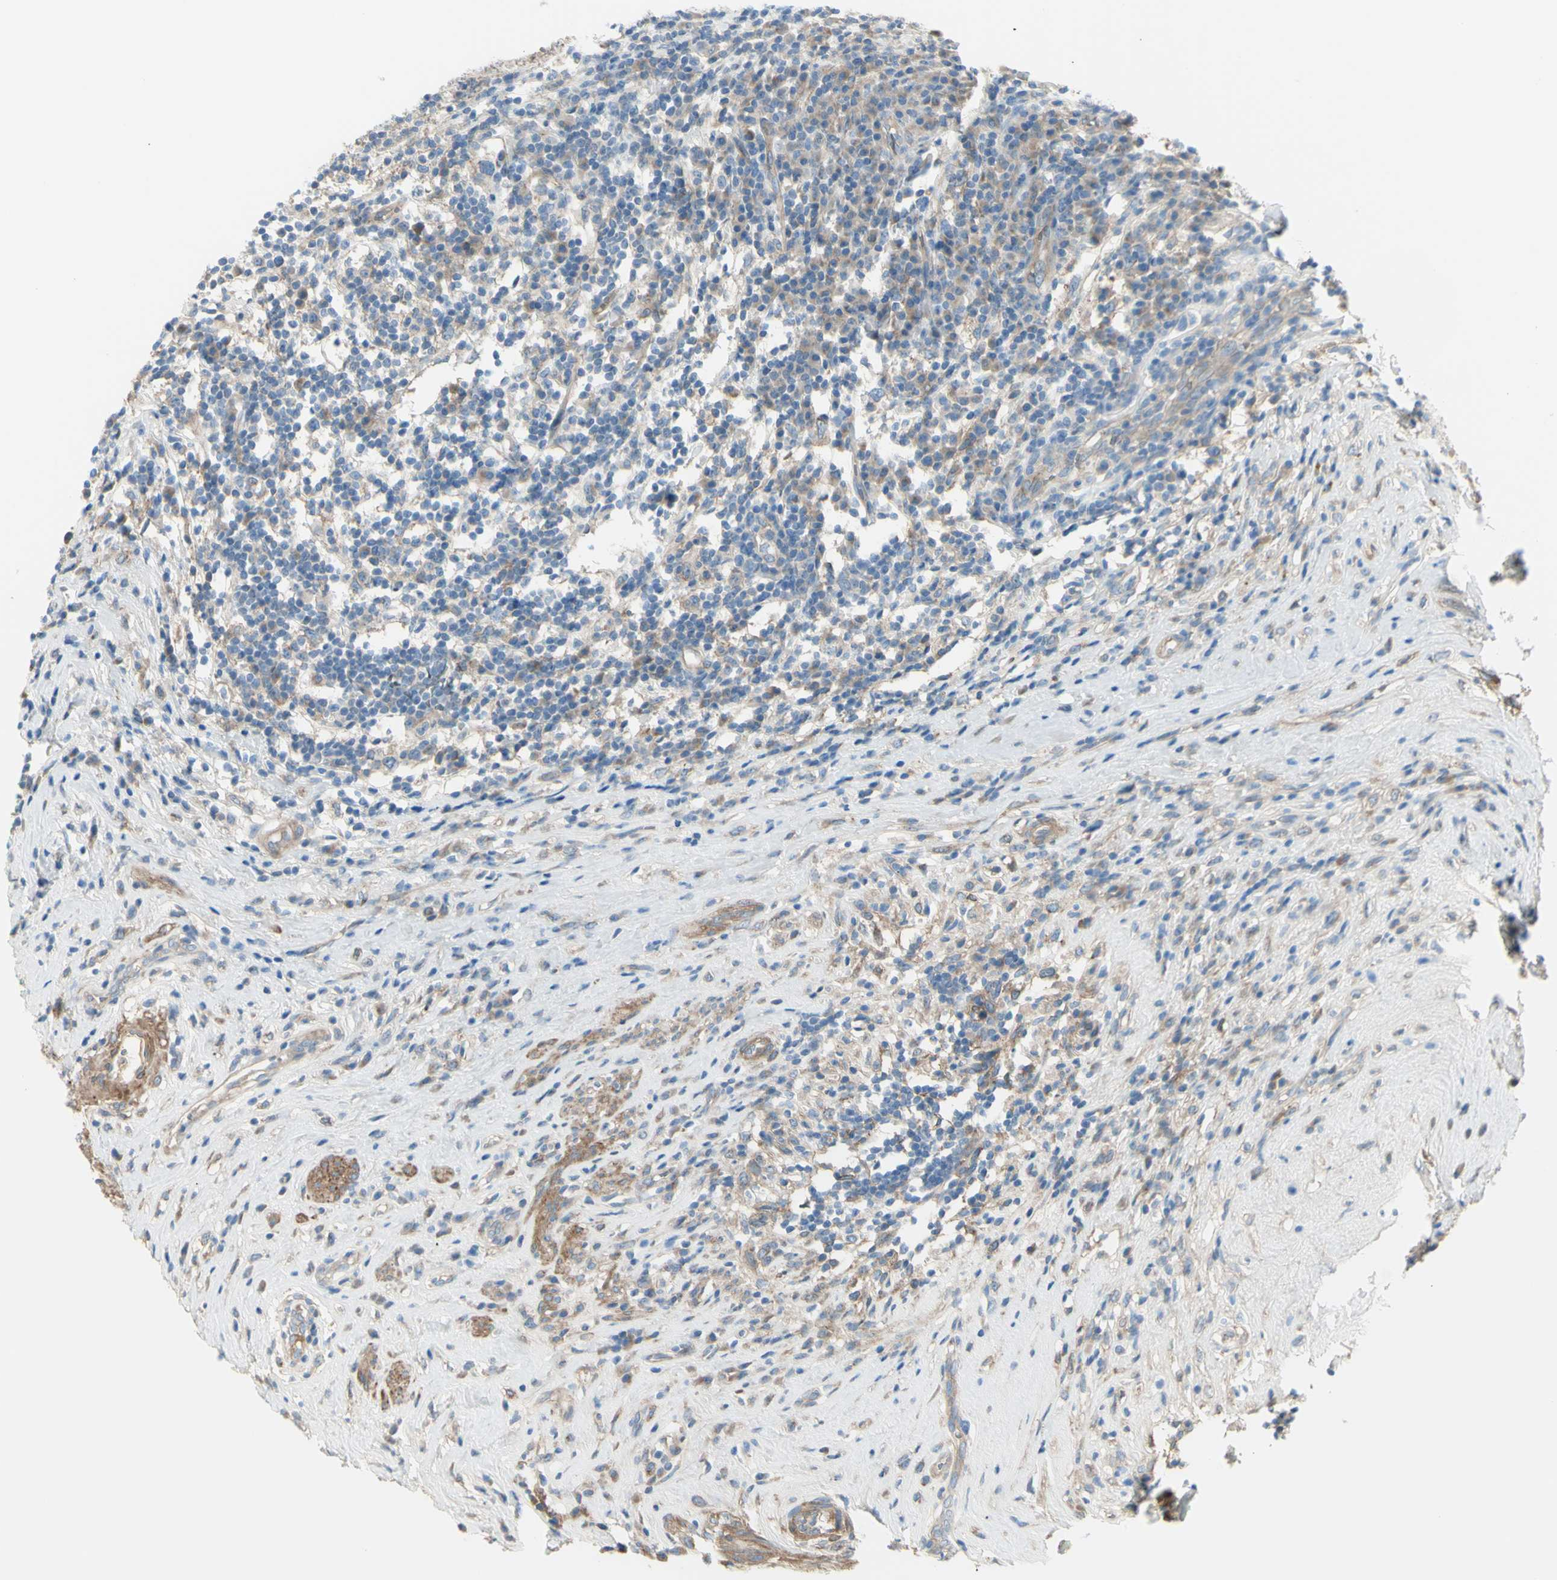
{"staining": {"intensity": "weak", "quantity": ">75%", "location": "cytoplasmic/membranous"}, "tissue": "testis cancer", "cell_type": "Tumor cells", "image_type": "cancer", "snomed": [{"axis": "morphology", "description": "Necrosis, NOS"}, {"axis": "morphology", "description": "Carcinoma, Embryonal, NOS"}, {"axis": "topography", "description": "Testis"}], "caption": "Immunohistochemistry (IHC) (DAB) staining of testis cancer reveals weak cytoplasmic/membranous protein positivity in about >75% of tumor cells.", "gene": "PCDHGA2", "patient": {"sex": "male", "age": 19}}